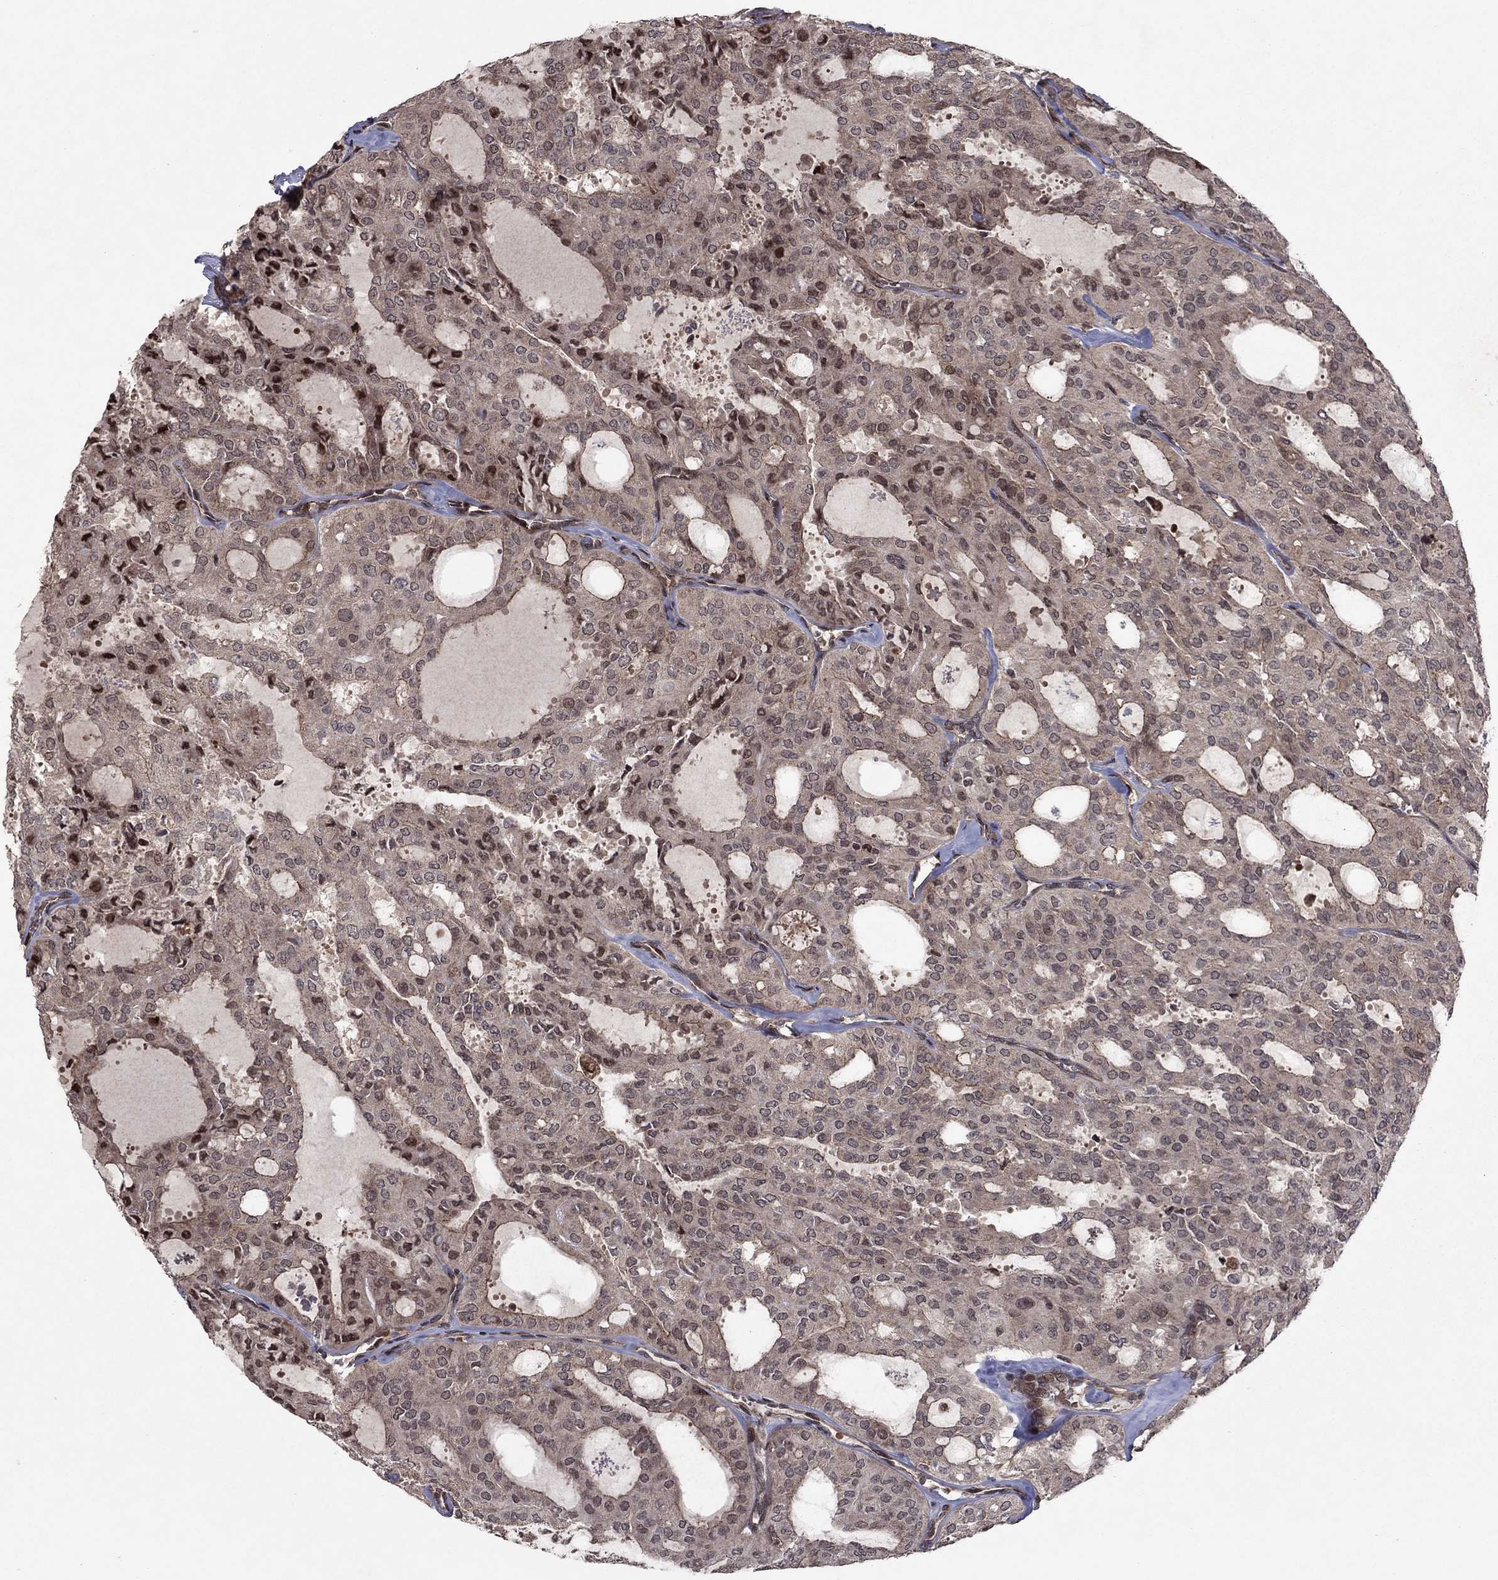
{"staining": {"intensity": "strong", "quantity": "<25%", "location": "nuclear"}, "tissue": "thyroid cancer", "cell_type": "Tumor cells", "image_type": "cancer", "snomed": [{"axis": "morphology", "description": "Follicular adenoma carcinoma, NOS"}, {"axis": "topography", "description": "Thyroid gland"}], "caption": "A medium amount of strong nuclear staining is appreciated in approximately <25% of tumor cells in thyroid follicular adenoma carcinoma tissue.", "gene": "SORBS1", "patient": {"sex": "male", "age": 75}}